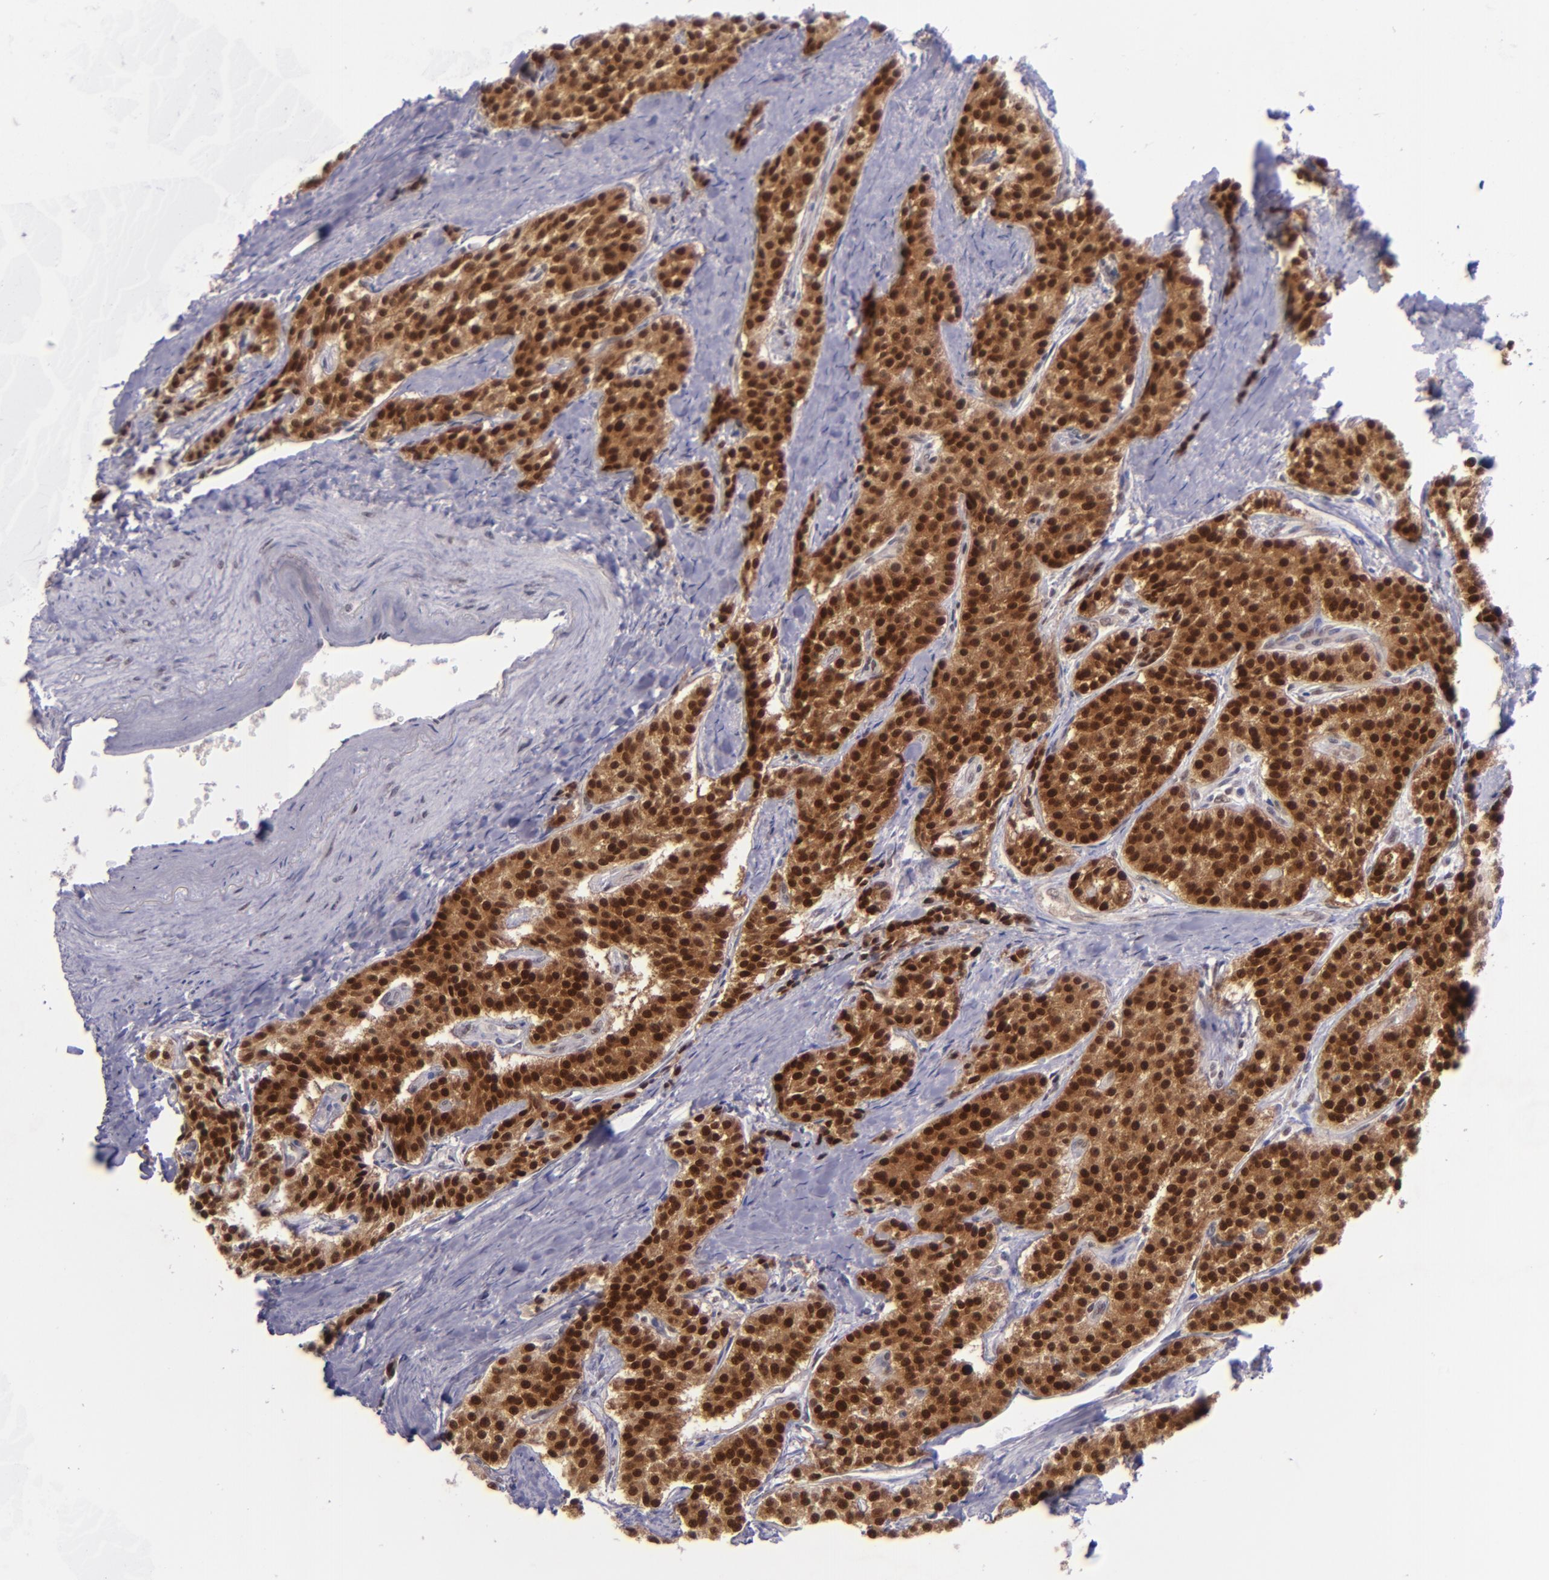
{"staining": {"intensity": "strong", "quantity": ">75%", "location": "cytoplasmic/membranous,nuclear"}, "tissue": "carcinoid", "cell_type": "Tumor cells", "image_type": "cancer", "snomed": [{"axis": "morphology", "description": "Carcinoid, malignant, NOS"}, {"axis": "topography", "description": "Stomach"}], "caption": "The immunohistochemical stain highlights strong cytoplasmic/membranous and nuclear staining in tumor cells of carcinoid tissue.", "gene": "BAG1", "patient": {"sex": "female", "age": 76}}